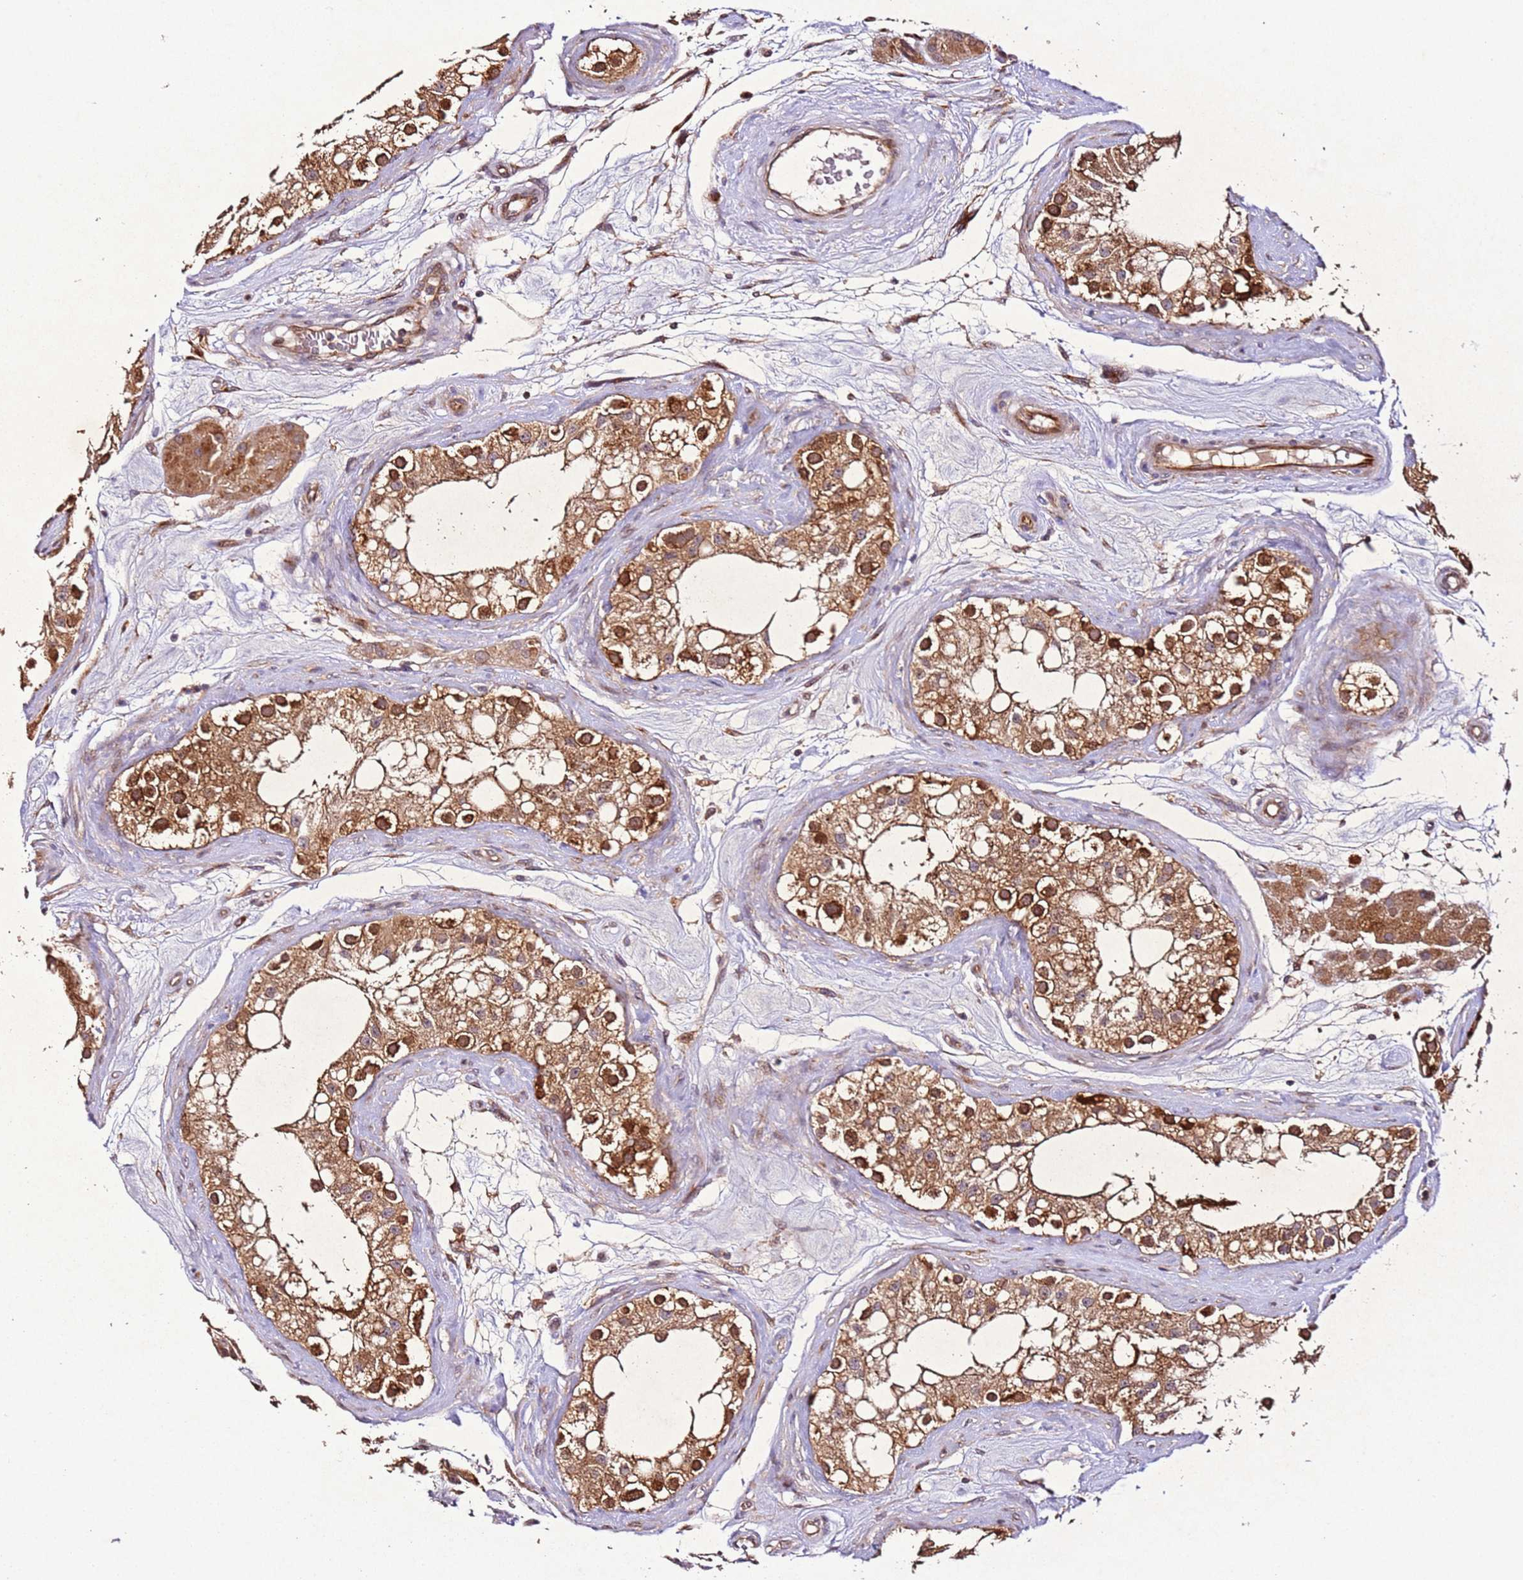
{"staining": {"intensity": "strong", "quantity": ">75%", "location": "cytoplasmic/membranous"}, "tissue": "testis", "cell_type": "Cells in seminiferous ducts", "image_type": "normal", "snomed": [{"axis": "morphology", "description": "Normal tissue, NOS"}, {"axis": "topography", "description": "Testis"}], "caption": "Protein staining of benign testis displays strong cytoplasmic/membranous staining in about >75% of cells in seminiferous ducts.", "gene": "PTMA", "patient": {"sex": "male", "age": 84}}